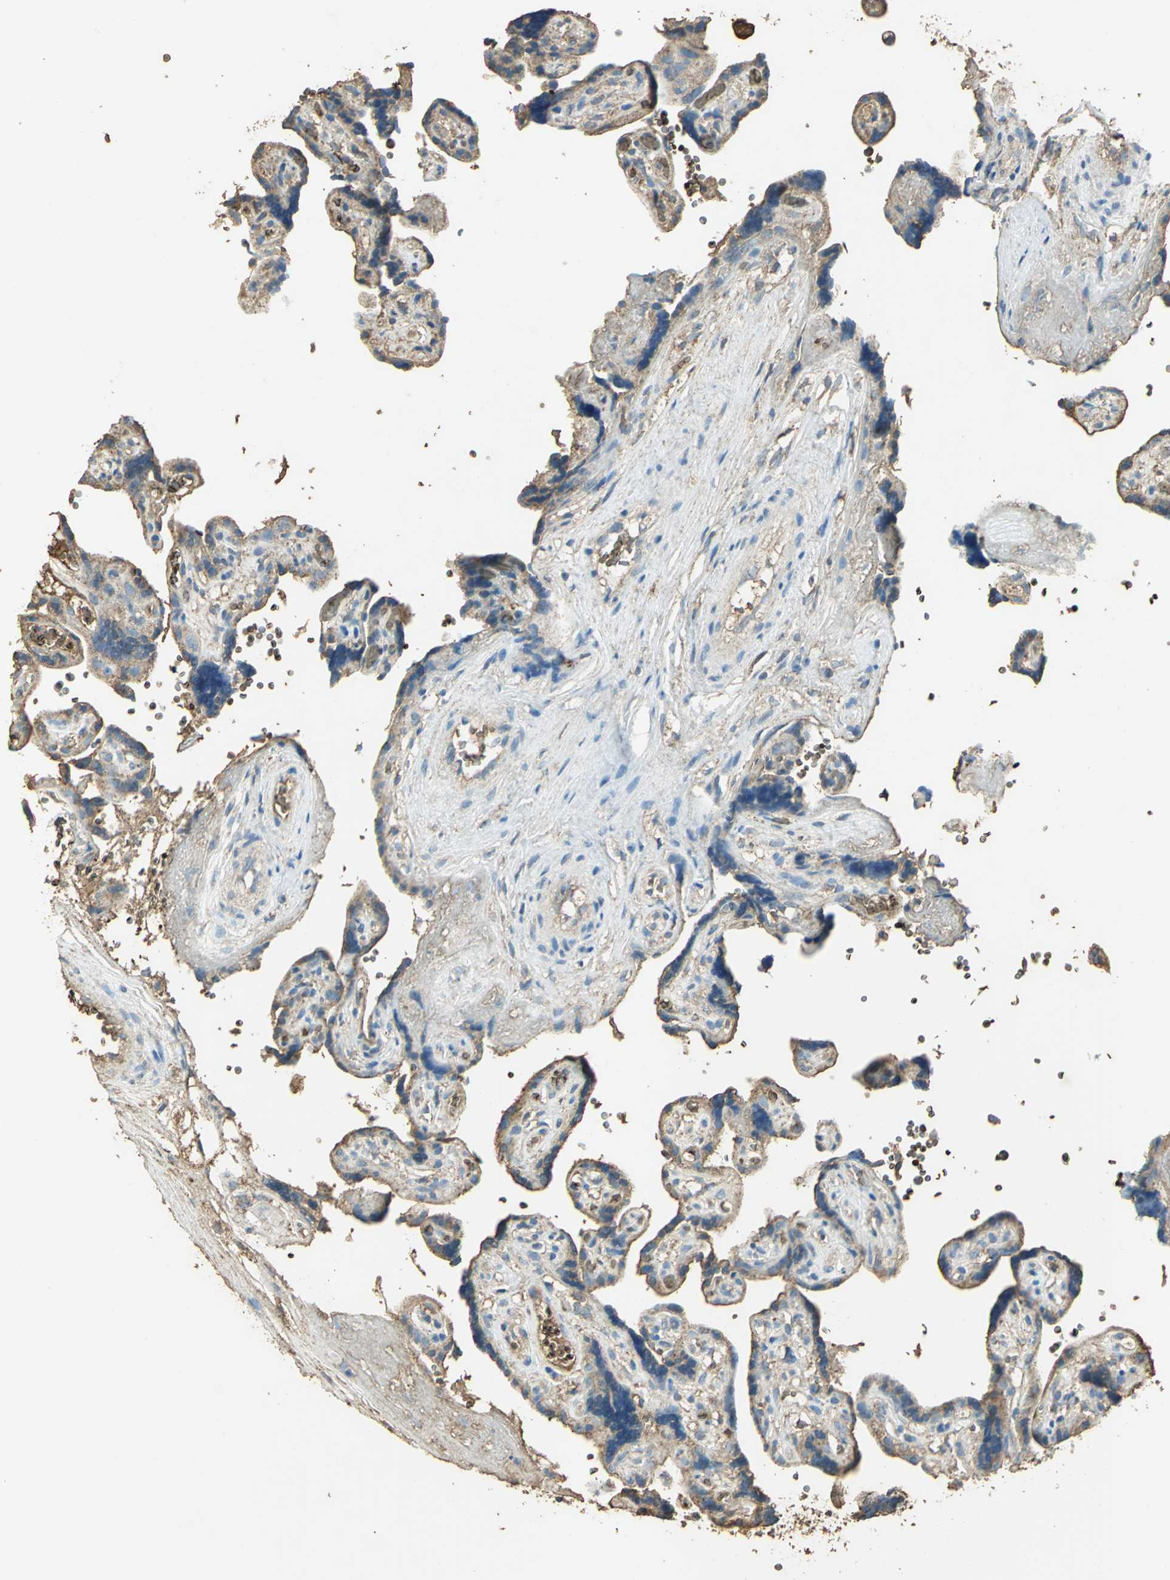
{"staining": {"intensity": "weak", "quantity": ">75%", "location": "cytoplasmic/membranous"}, "tissue": "placenta", "cell_type": "Decidual cells", "image_type": "normal", "snomed": [{"axis": "morphology", "description": "Normal tissue, NOS"}, {"axis": "topography", "description": "Placenta"}], "caption": "Unremarkable placenta reveals weak cytoplasmic/membranous expression in approximately >75% of decidual cells.", "gene": "TRAPPC2", "patient": {"sex": "female", "age": 30}}